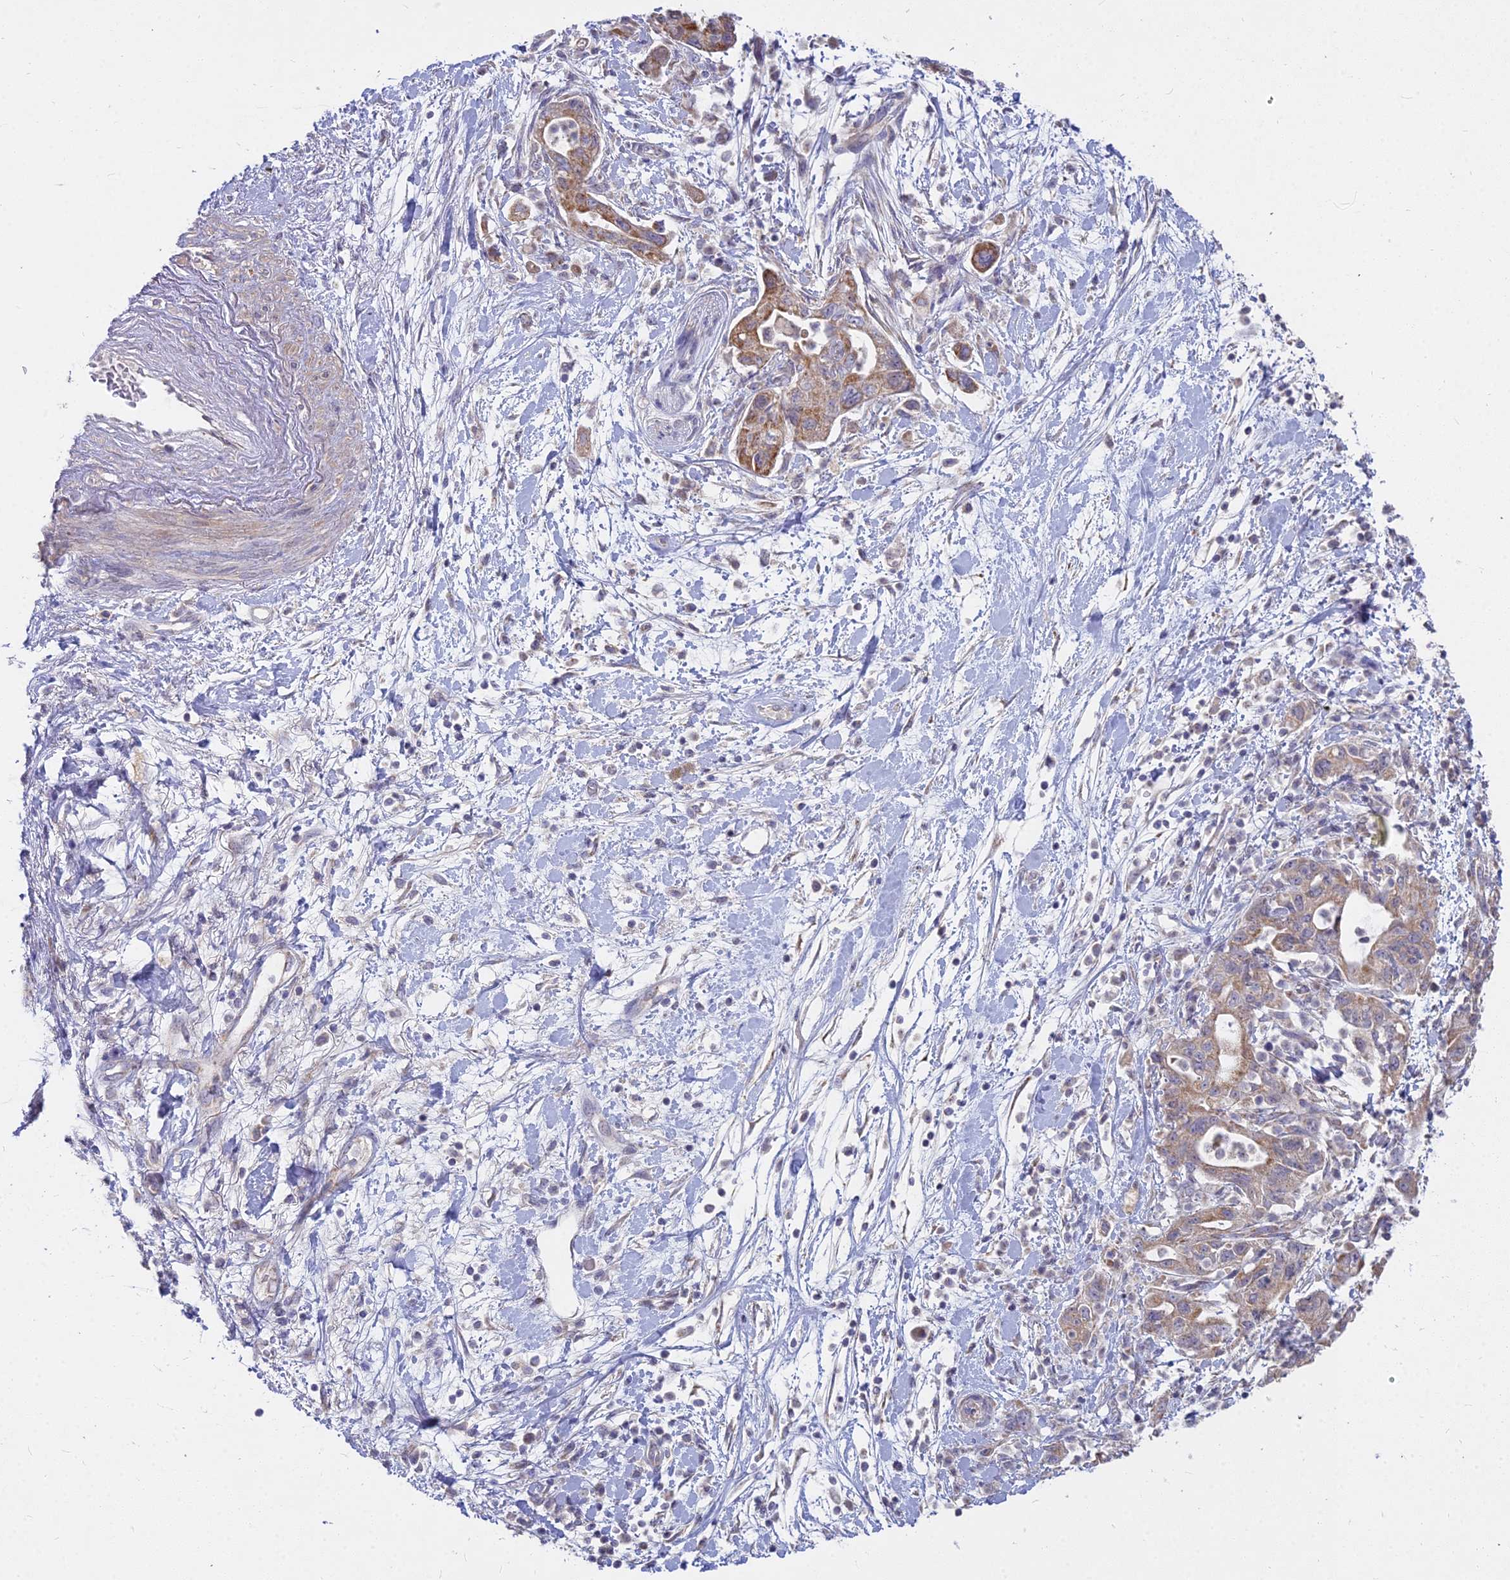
{"staining": {"intensity": "moderate", "quantity": ">75%", "location": "cytoplasmic/membranous"}, "tissue": "pancreatic cancer", "cell_type": "Tumor cells", "image_type": "cancer", "snomed": [{"axis": "morphology", "description": "Adenocarcinoma, NOS"}, {"axis": "topography", "description": "Pancreas"}], "caption": "Tumor cells display medium levels of moderate cytoplasmic/membranous positivity in about >75% of cells in adenocarcinoma (pancreatic).", "gene": "MICU2", "patient": {"sex": "female", "age": 73}}